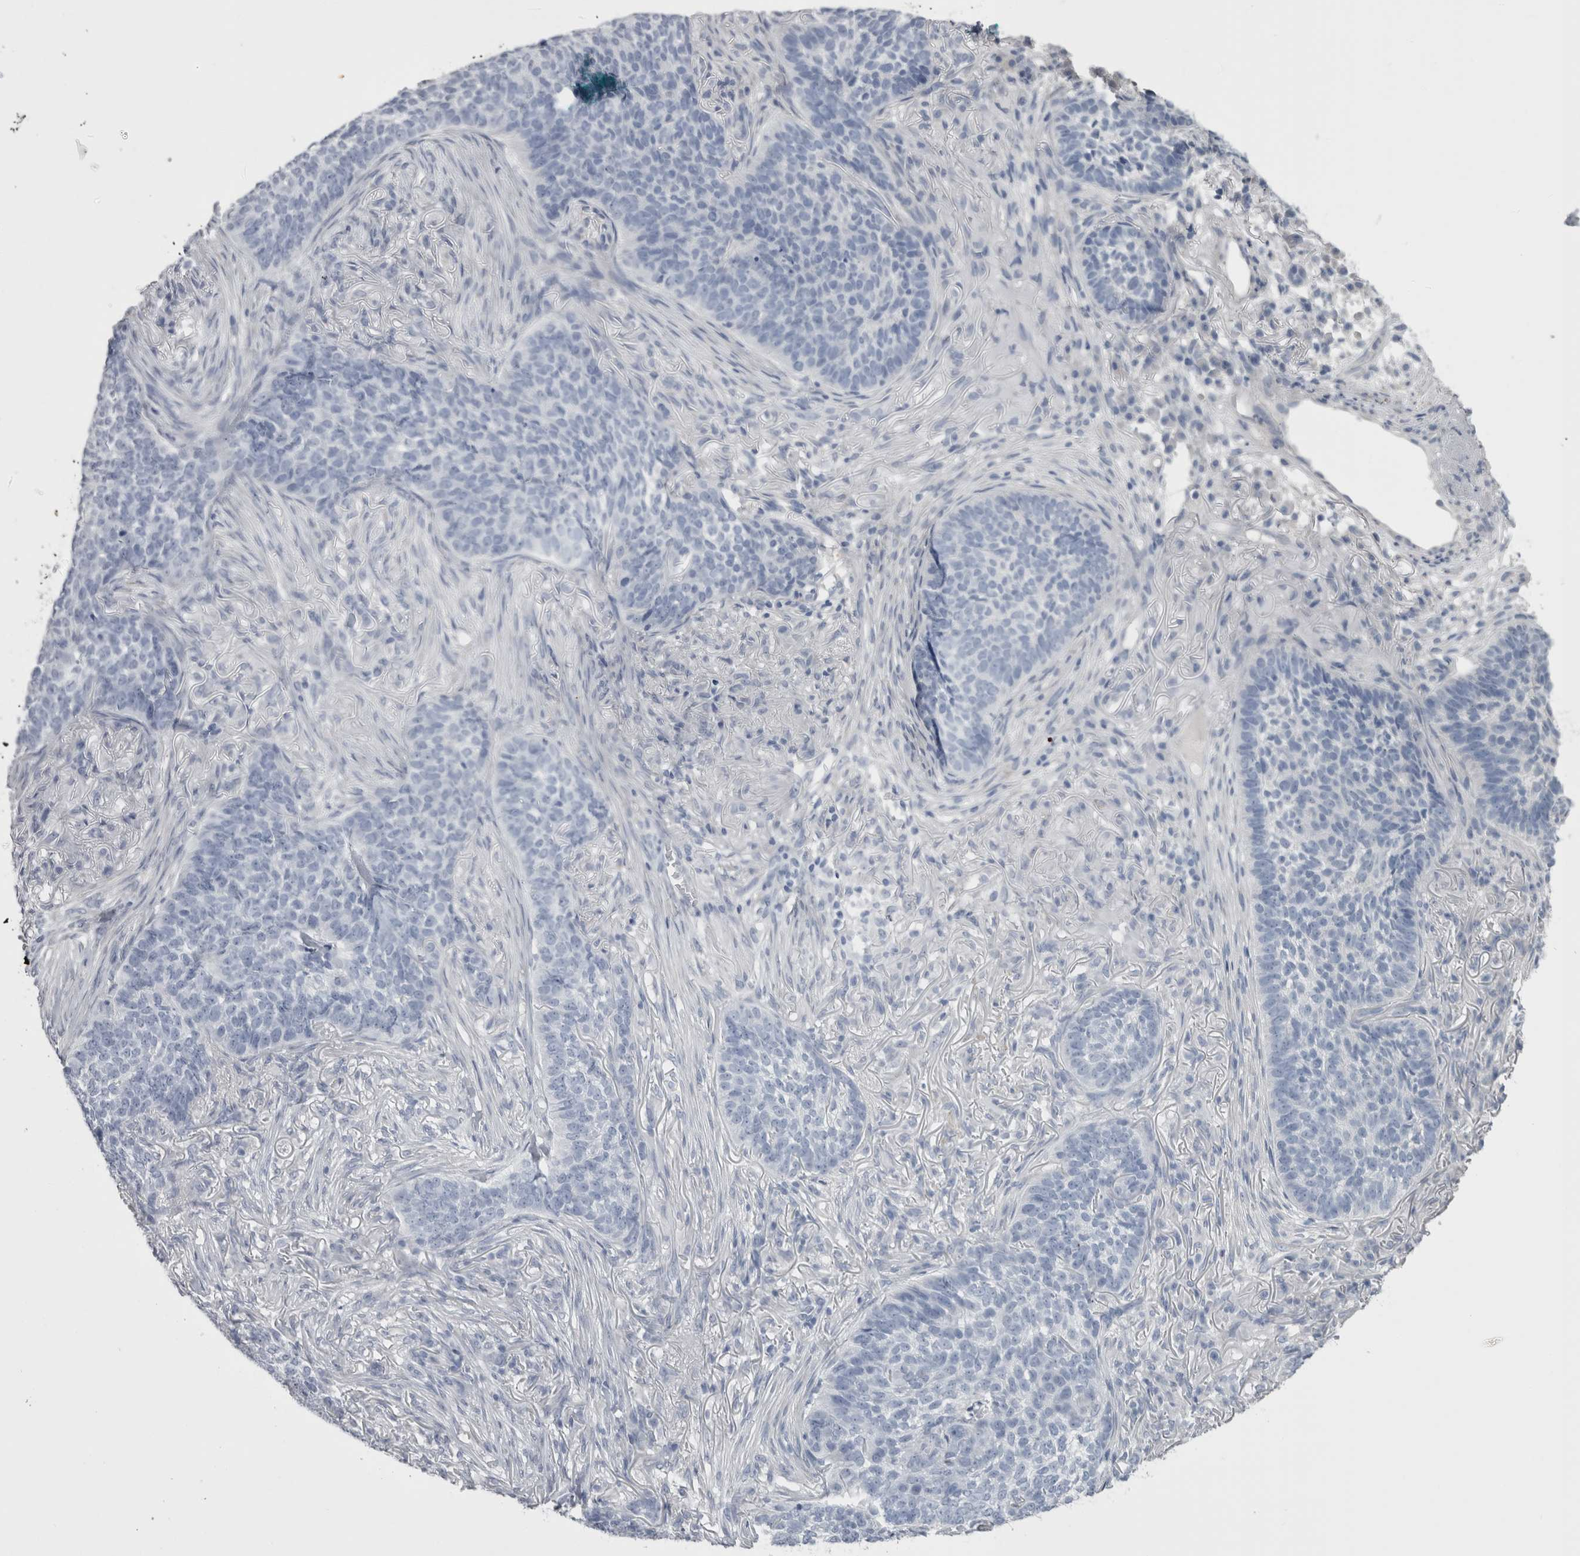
{"staining": {"intensity": "negative", "quantity": "none", "location": "none"}, "tissue": "skin cancer", "cell_type": "Tumor cells", "image_type": "cancer", "snomed": [{"axis": "morphology", "description": "Basal cell carcinoma"}, {"axis": "topography", "description": "Skin"}], "caption": "DAB immunohistochemical staining of human basal cell carcinoma (skin) exhibits no significant expression in tumor cells.", "gene": "MSMB", "patient": {"sex": "male", "age": 85}}